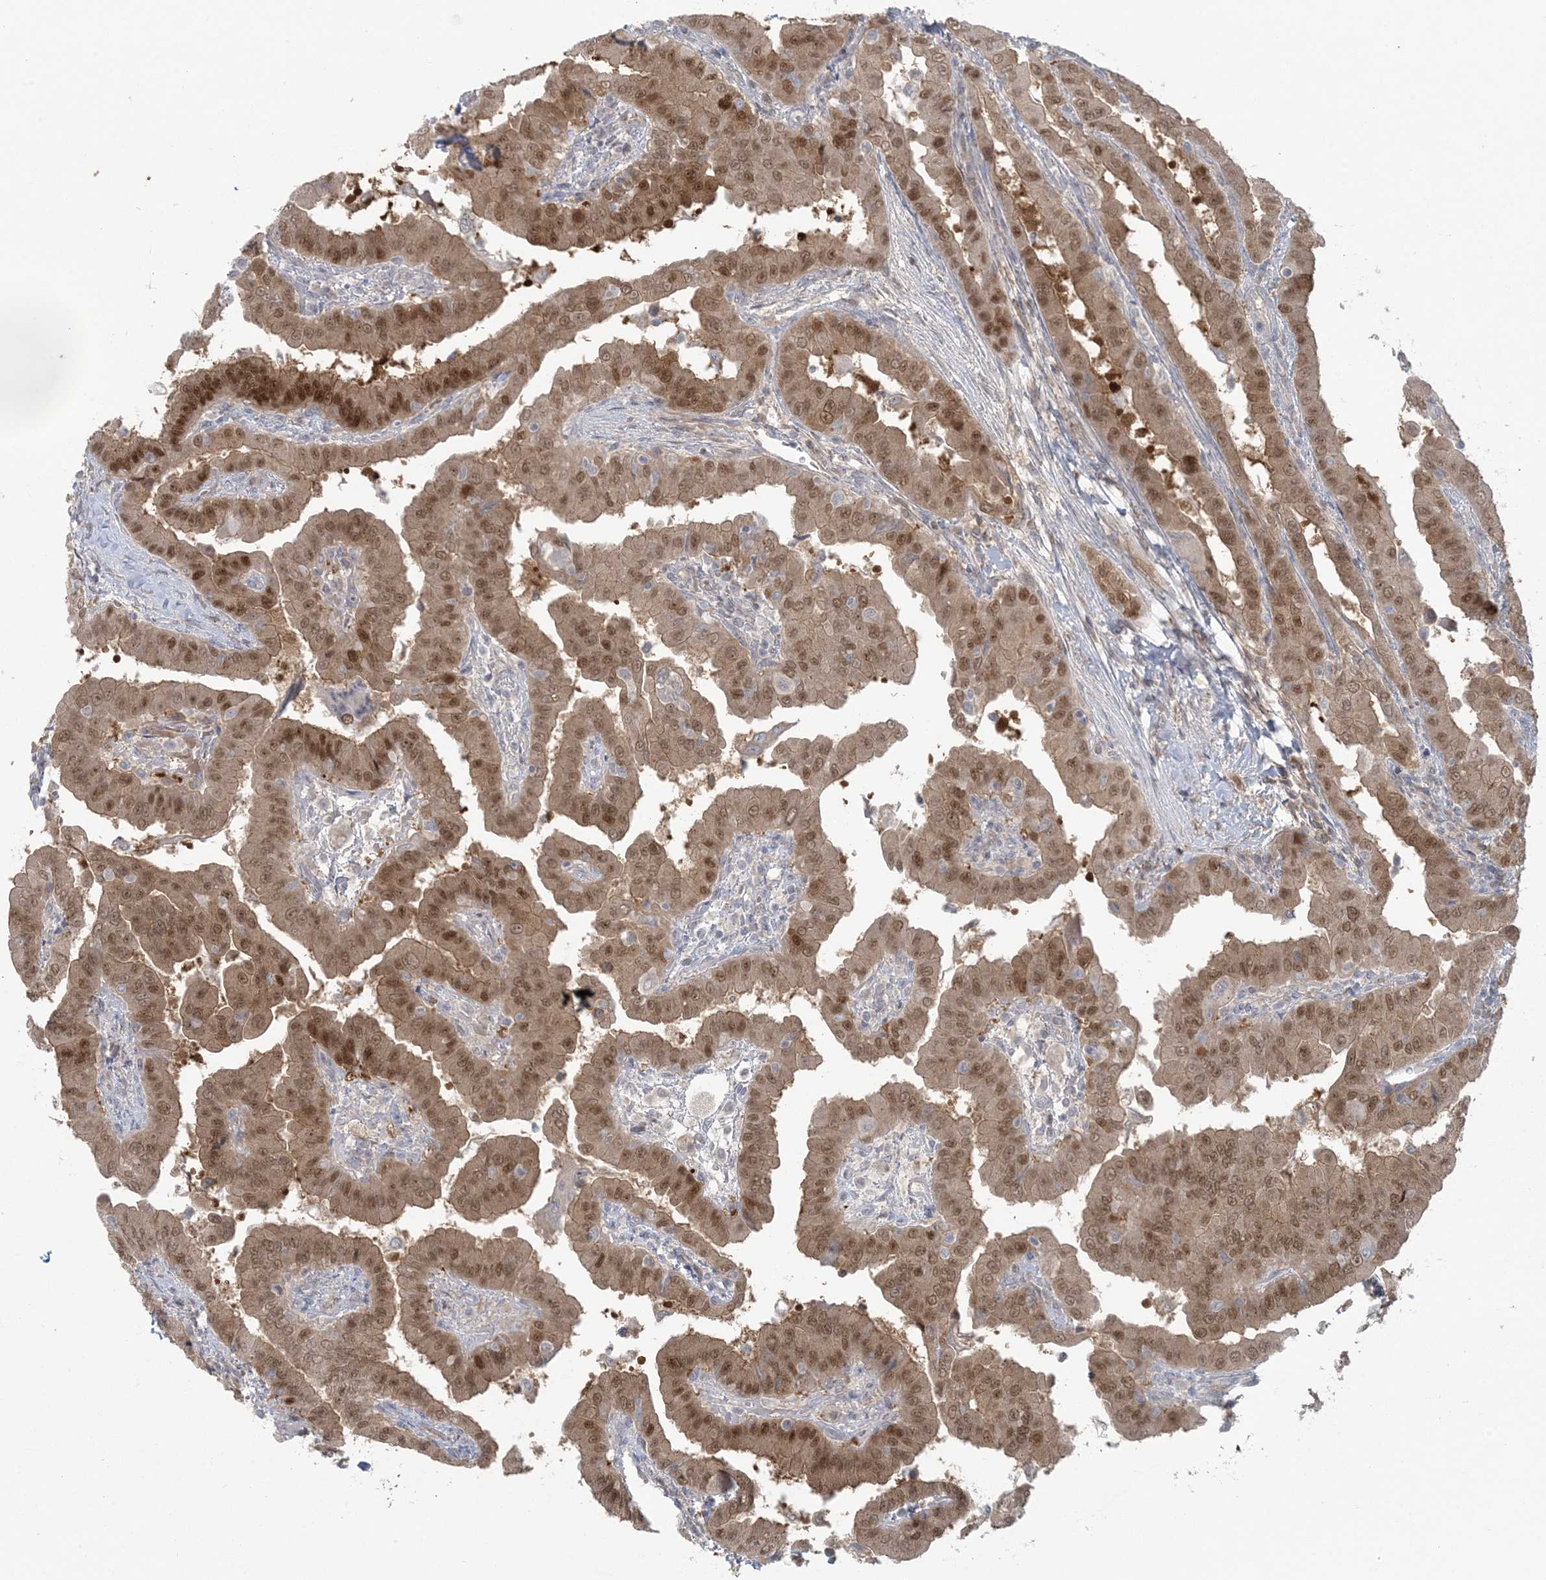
{"staining": {"intensity": "moderate", "quantity": ">75%", "location": "cytoplasmic/membranous,nuclear"}, "tissue": "thyroid cancer", "cell_type": "Tumor cells", "image_type": "cancer", "snomed": [{"axis": "morphology", "description": "Papillary adenocarcinoma, NOS"}, {"axis": "topography", "description": "Thyroid gland"}], "caption": "Immunohistochemistry (IHC) staining of thyroid cancer, which demonstrates medium levels of moderate cytoplasmic/membranous and nuclear positivity in about >75% of tumor cells indicating moderate cytoplasmic/membranous and nuclear protein positivity. The staining was performed using DAB (brown) for protein detection and nuclei were counterstained in hematoxylin (blue).", "gene": "NRBP2", "patient": {"sex": "male", "age": 33}}